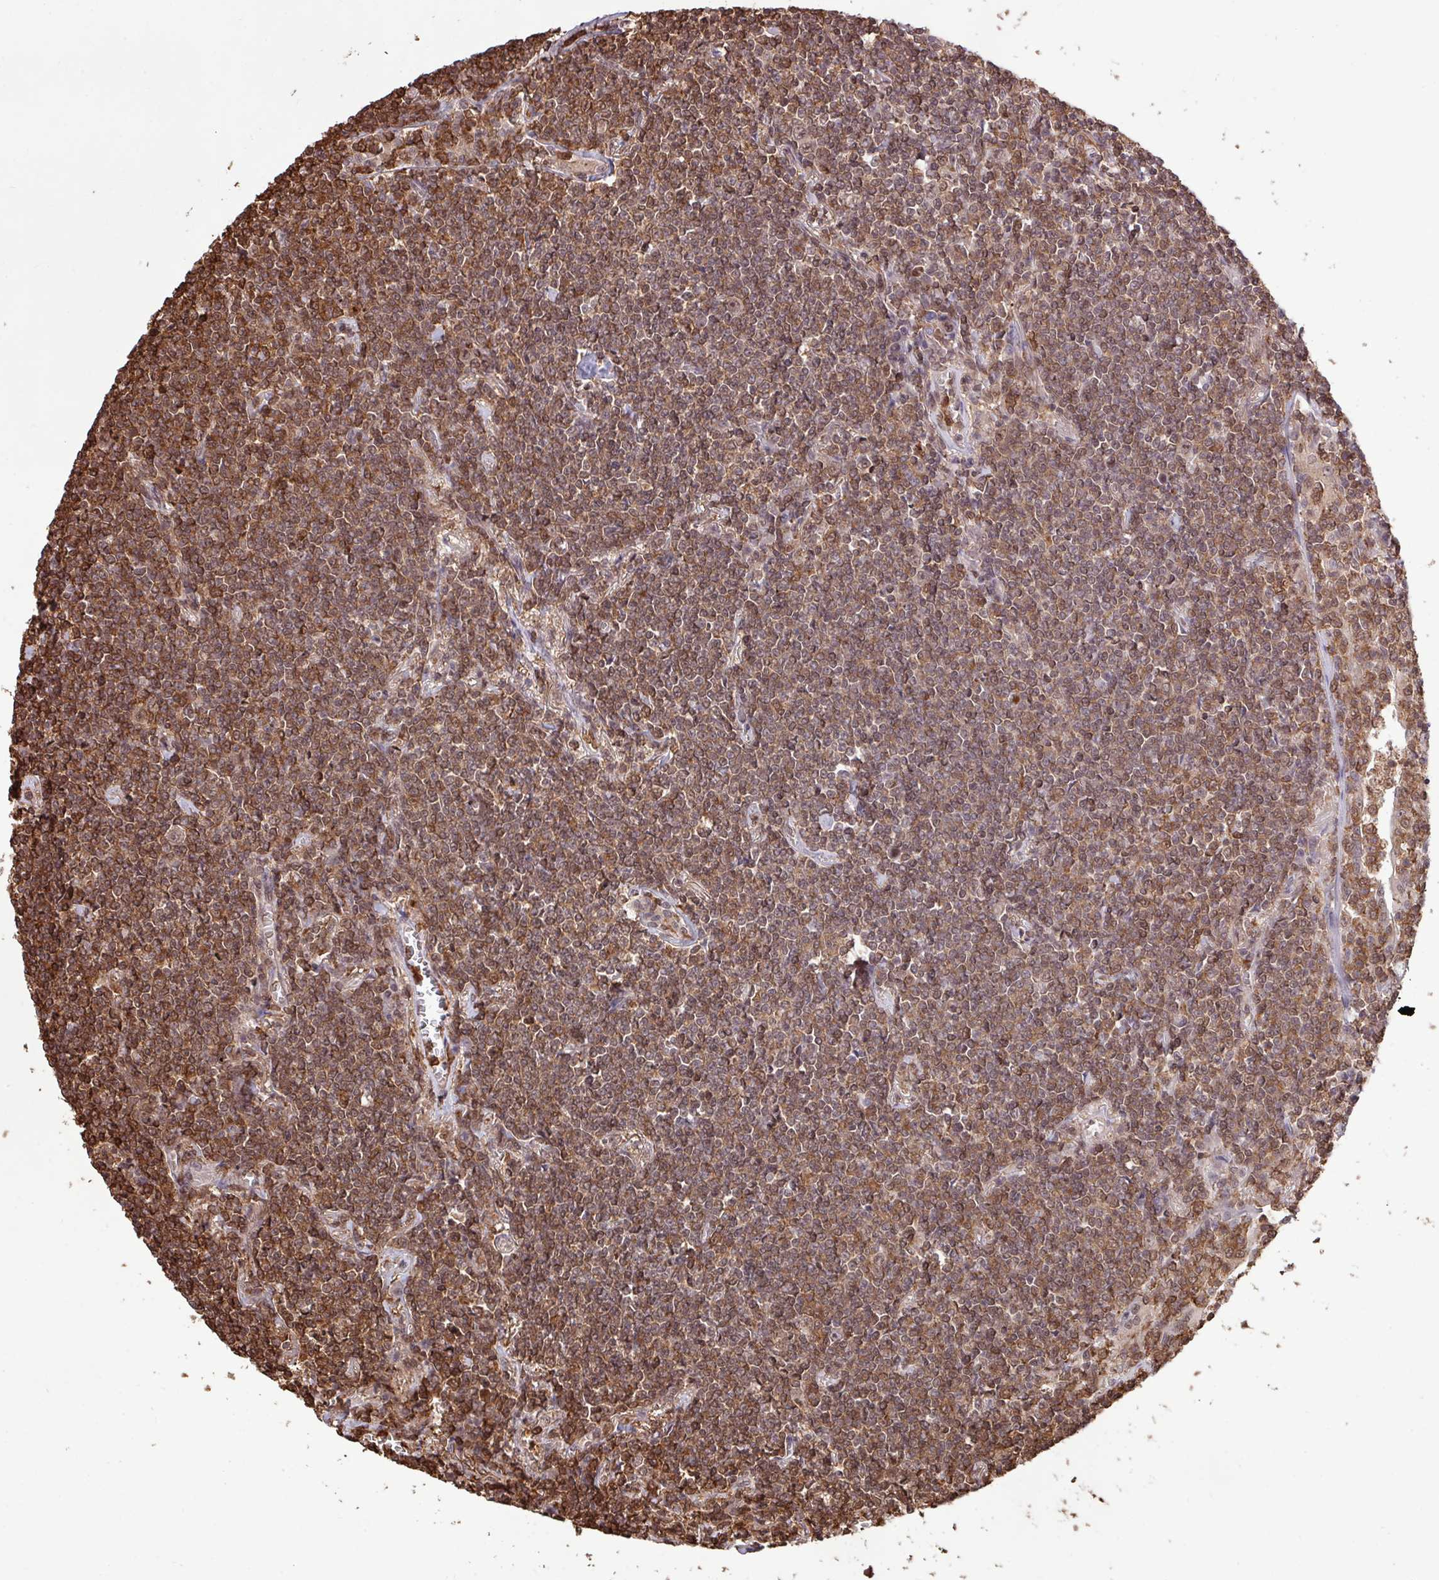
{"staining": {"intensity": "moderate", "quantity": ">75%", "location": "nuclear"}, "tissue": "lymphoma", "cell_type": "Tumor cells", "image_type": "cancer", "snomed": [{"axis": "morphology", "description": "Malignant lymphoma, non-Hodgkin's type, Low grade"}, {"axis": "topography", "description": "Lung"}], "caption": "Protein staining demonstrates moderate nuclear positivity in about >75% of tumor cells in low-grade malignant lymphoma, non-Hodgkin's type.", "gene": "GON7", "patient": {"sex": "female", "age": 71}}